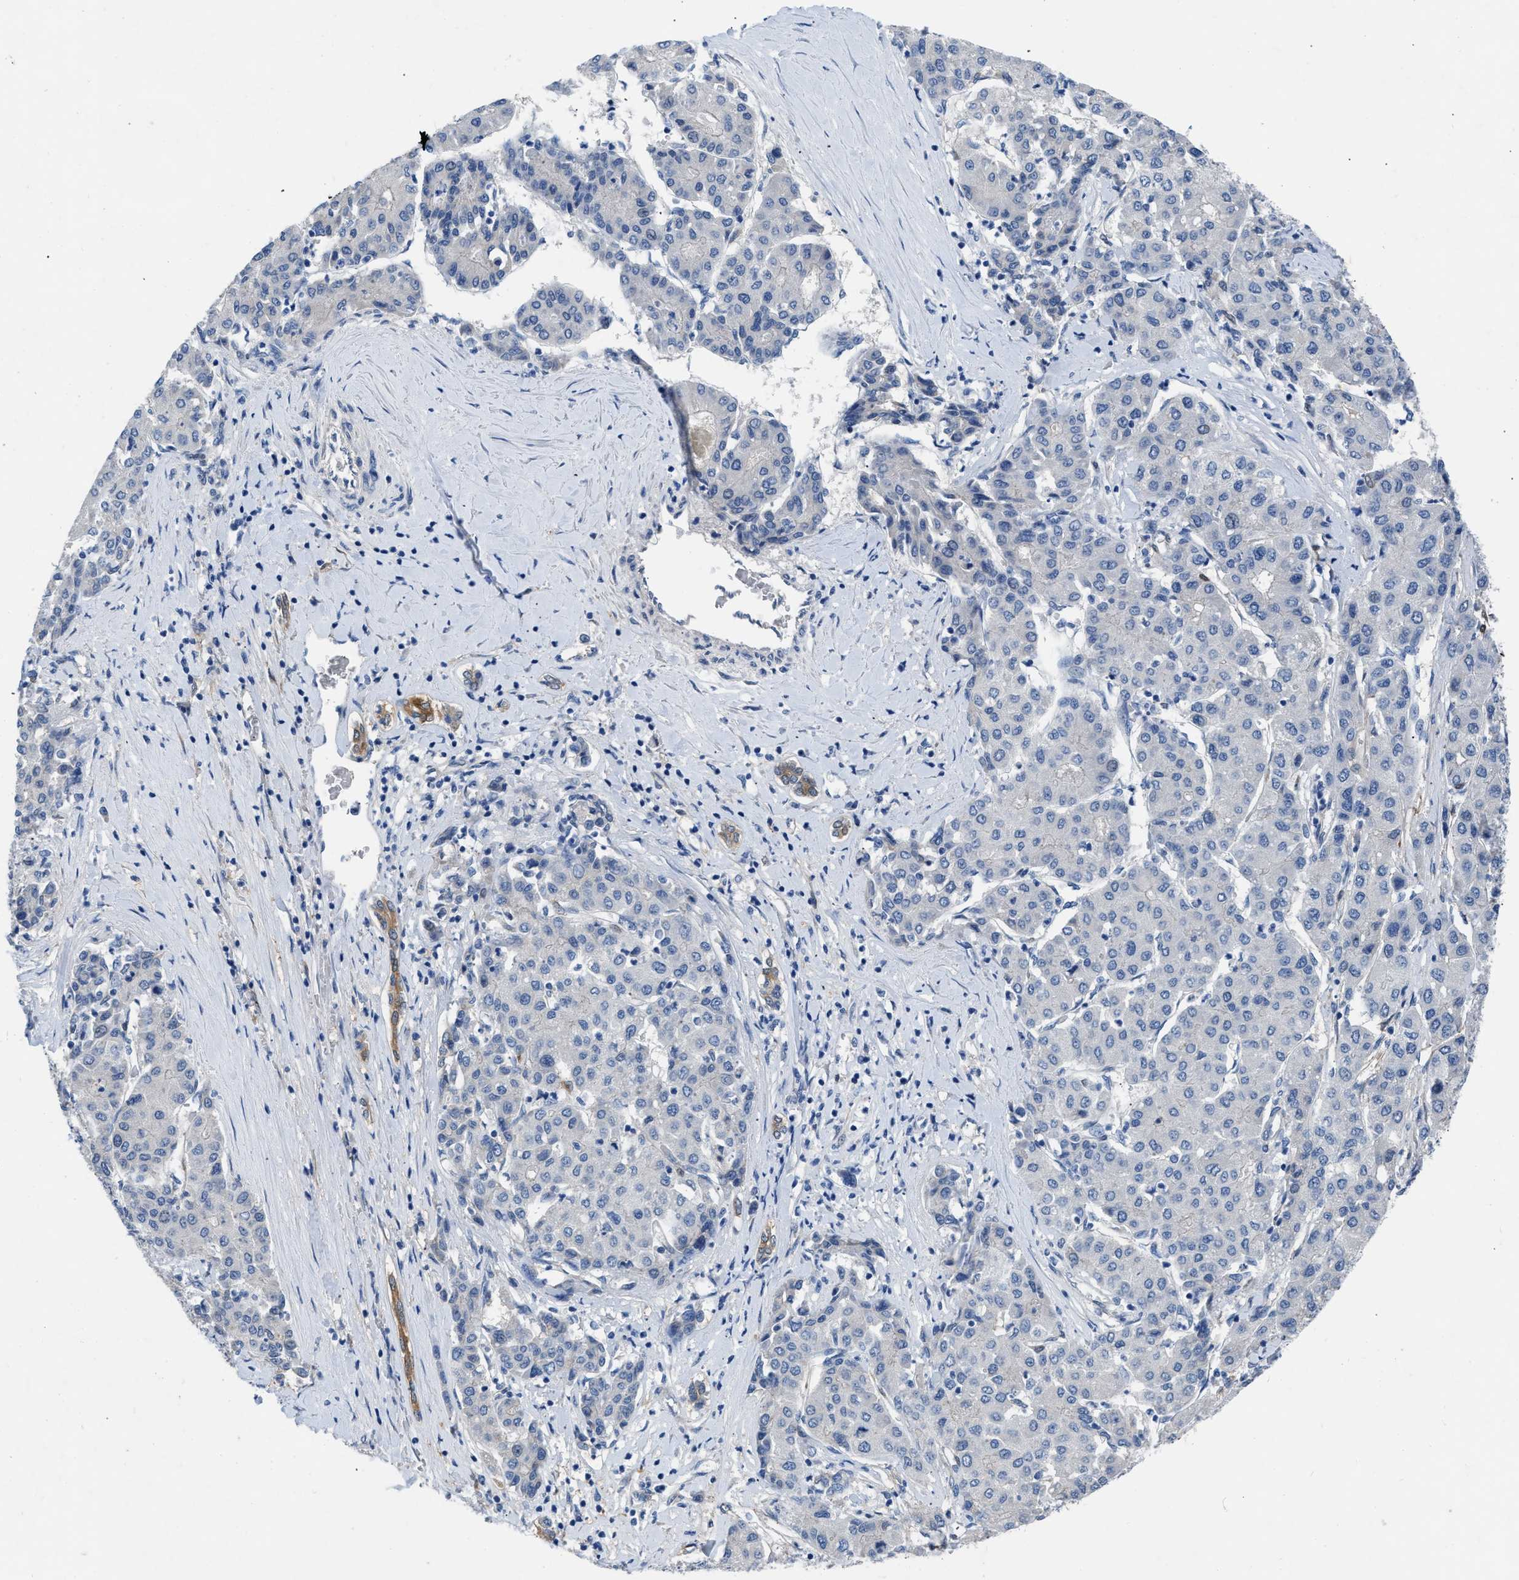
{"staining": {"intensity": "negative", "quantity": "none", "location": "none"}, "tissue": "liver cancer", "cell_type": "Tumor cells", "image_type": "cancer", "snomed": [{"axis": "morphology", "description": "Carcinoma, Hepatocellular, NOS"}, {"axis": "topography", "description": "Liver"}], "caption": "Immunohistochemistry photomicrograph of neoplastic tissue: hepatocellular carcinoma (liver) stained with DAB demonstrates no significant protein expression in tumor cells. The staining is performed using DAB brown chromogen with nuclei counter-stained in using hematoxylin.", "gene": "RBP1", "patient": {"sex": "male", "age": 65}}